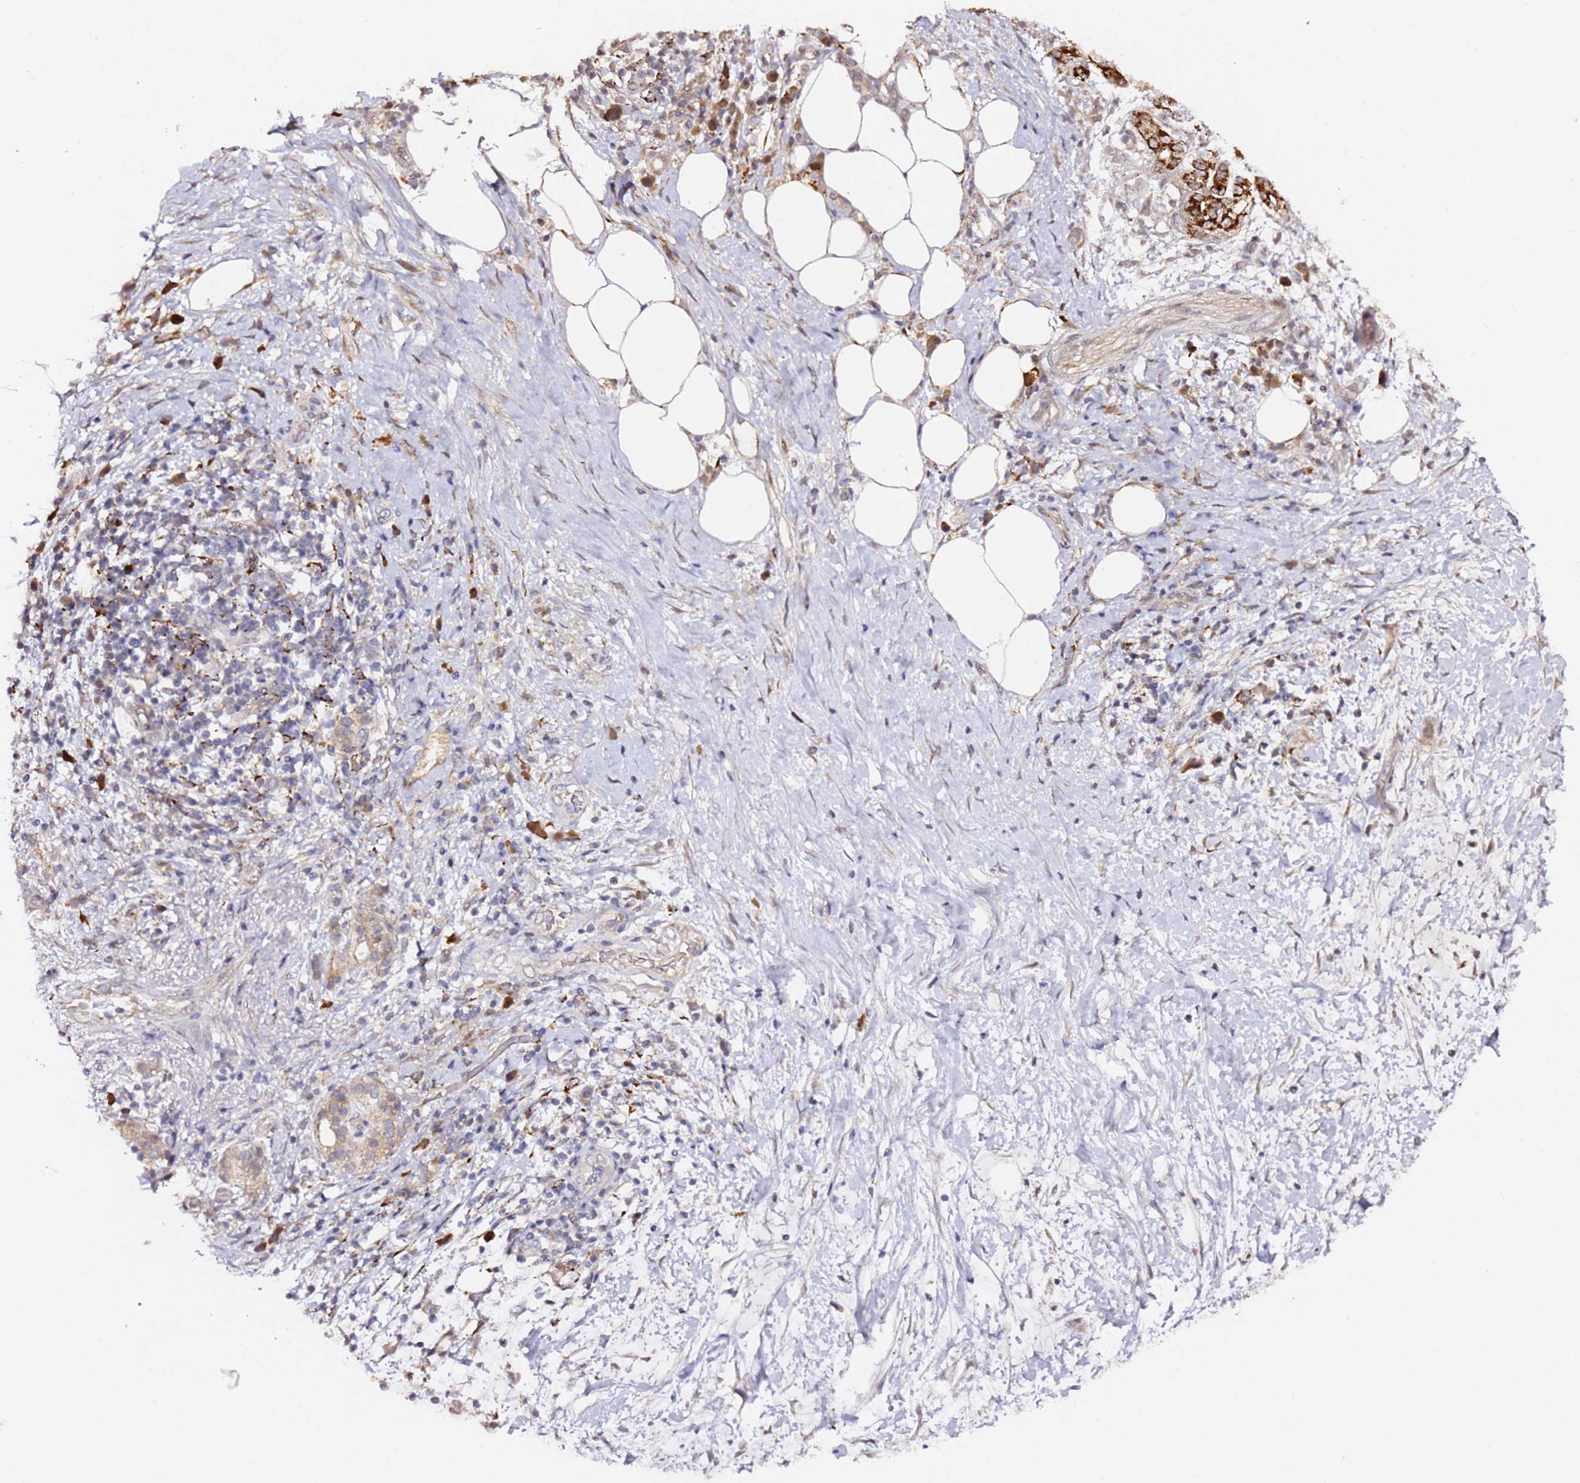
{"staining": {"intensity": "weak", "quantity": ">75%", "location": "cytoplasmic/membranous"}, "tissue": "pancreatic cancer", "cell_type": "Tumor cells", "image_type": "cancer", "snomed": [{"axis": "morphology", "description": "Adenocarcinoma, NOS"}, {"axis": "topography", "description": "Pancreas"}], "caption": "IHC (DAB (3,3'-diaminobenzidine)) staining of human pancreatic adenocarcinoma reveals weak cytoplasmic/membranous protein staining in approximately >75% of tumor cells. (DAB = brown stain, brightfield microscopy at high magnification).", "gene": "ALG11", "patient": {"sex": "female", "age": 73}}